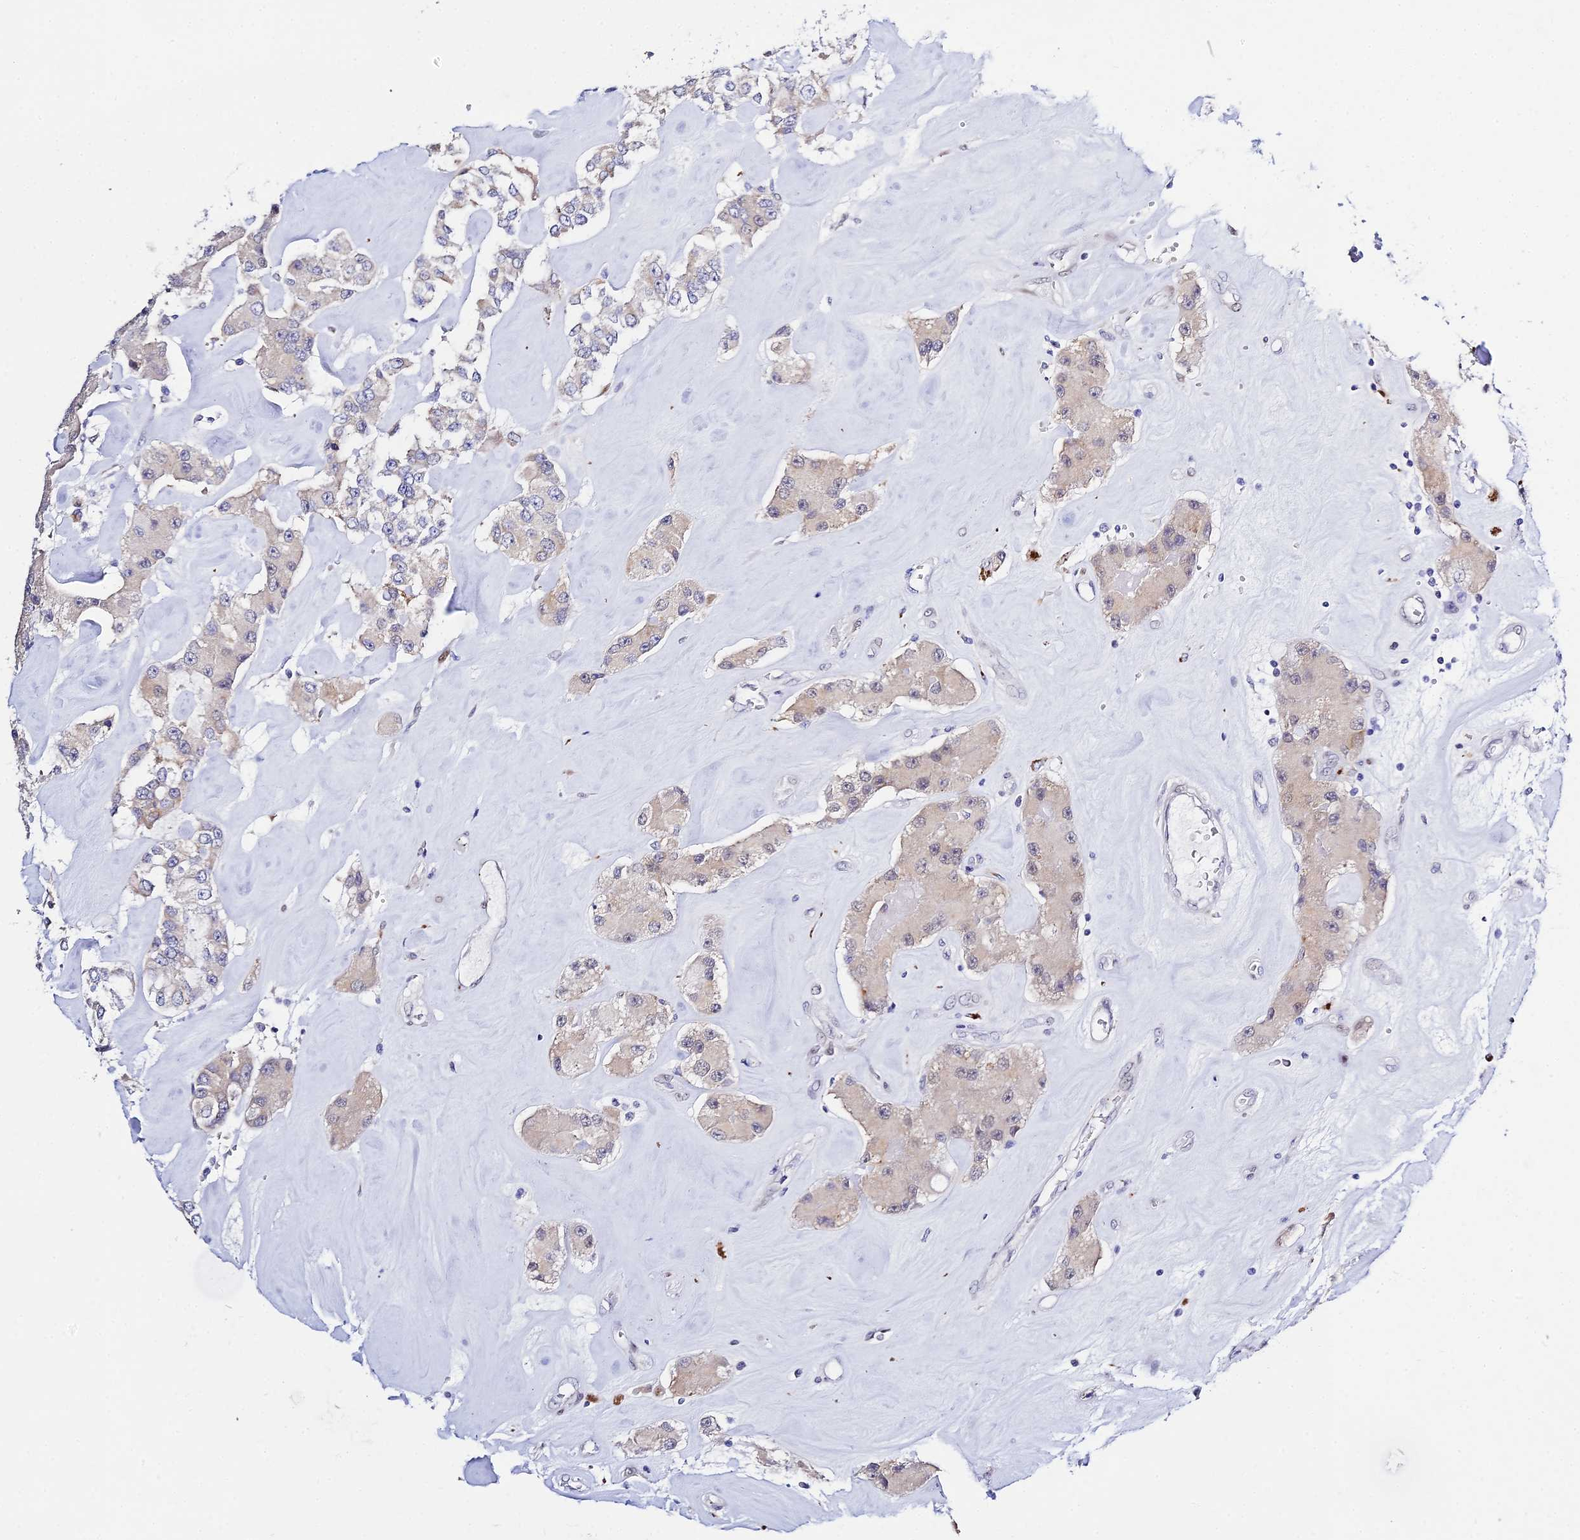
{"staining": {"intensity": "weak", "quantity": "25%-75%", "location": "cytoplasmic/membranous"}, "tissue": "carcinoid", "cell_type": "Tumor cells", "image_type": "cancer", "snomed": [{"axis": "morphology", "description": "Carcinoid, malignant, NOS"}, {"axis": "topography", "description": "Pancreas"}], "caption": "Protein staining by IHC displays weak cytoplasmic/membranous positivity in approximately 25%-75% of tumor cells in carcinoid. The staining is performed using DAB brown chromogen to label protein expression. The nuclei are counter-stained blue using hematoxylin.", "gene": "POFUT2", "patient": {"sex": "male", "age": 41}}